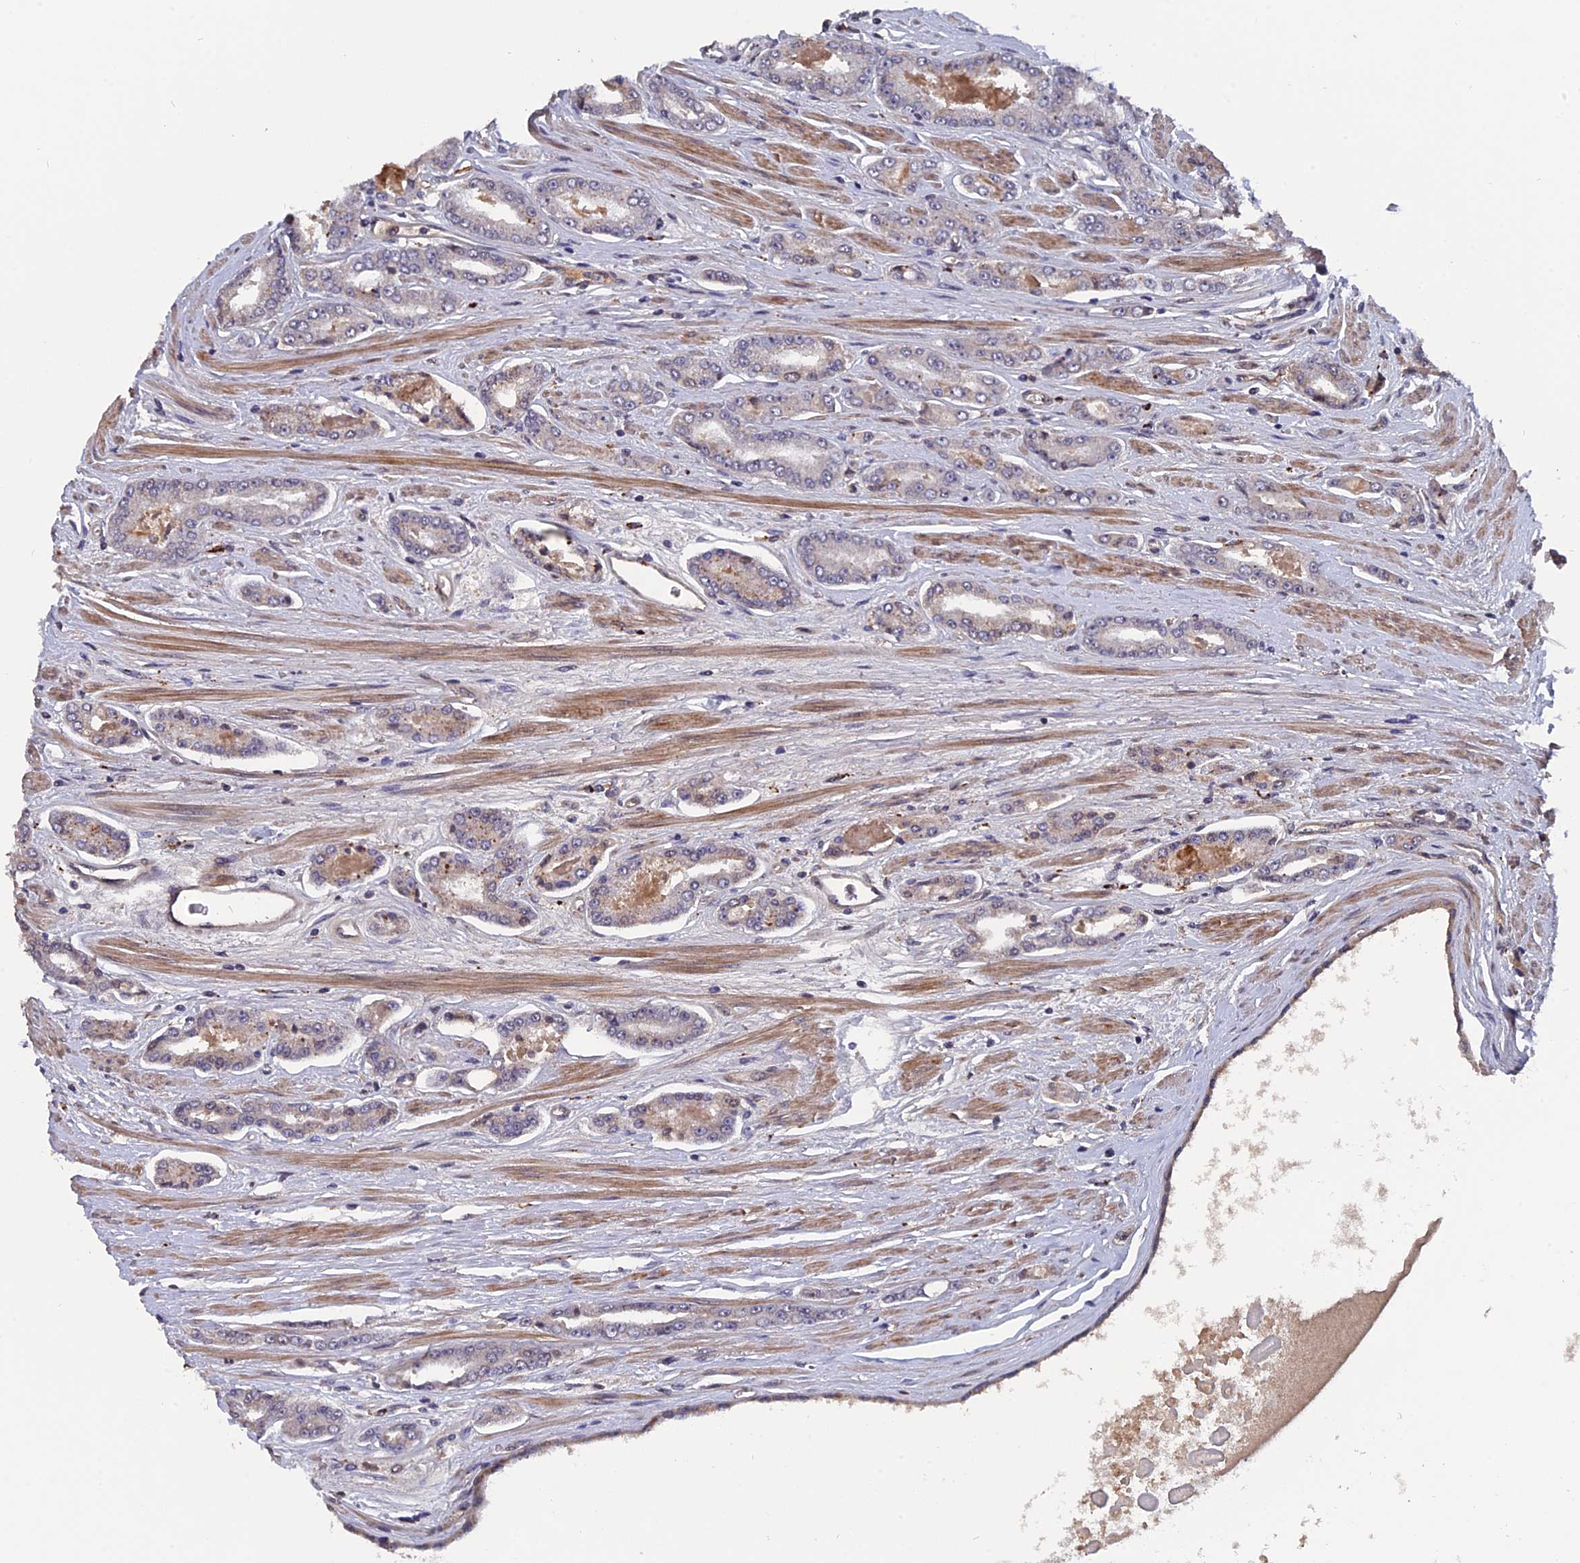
{"staining": {"intensity": "negative", "quantity": "none", "location": "none"}, "tissue": "prostate cancer", "cell_type": "Tumor cells", "image_type": "cancer", "snomed": [{"axis": "morphology", "description": "Adenocarcinoma, High grade"}, {"axis": "topography", "description": "Prostate"}], "caption": "A micrograph of human high-grade adenocarcinoma (prostate) is negative for staining in tumor cells.", "gene": "NOSIP", "patient": {"sex": "male", "age": 74}}